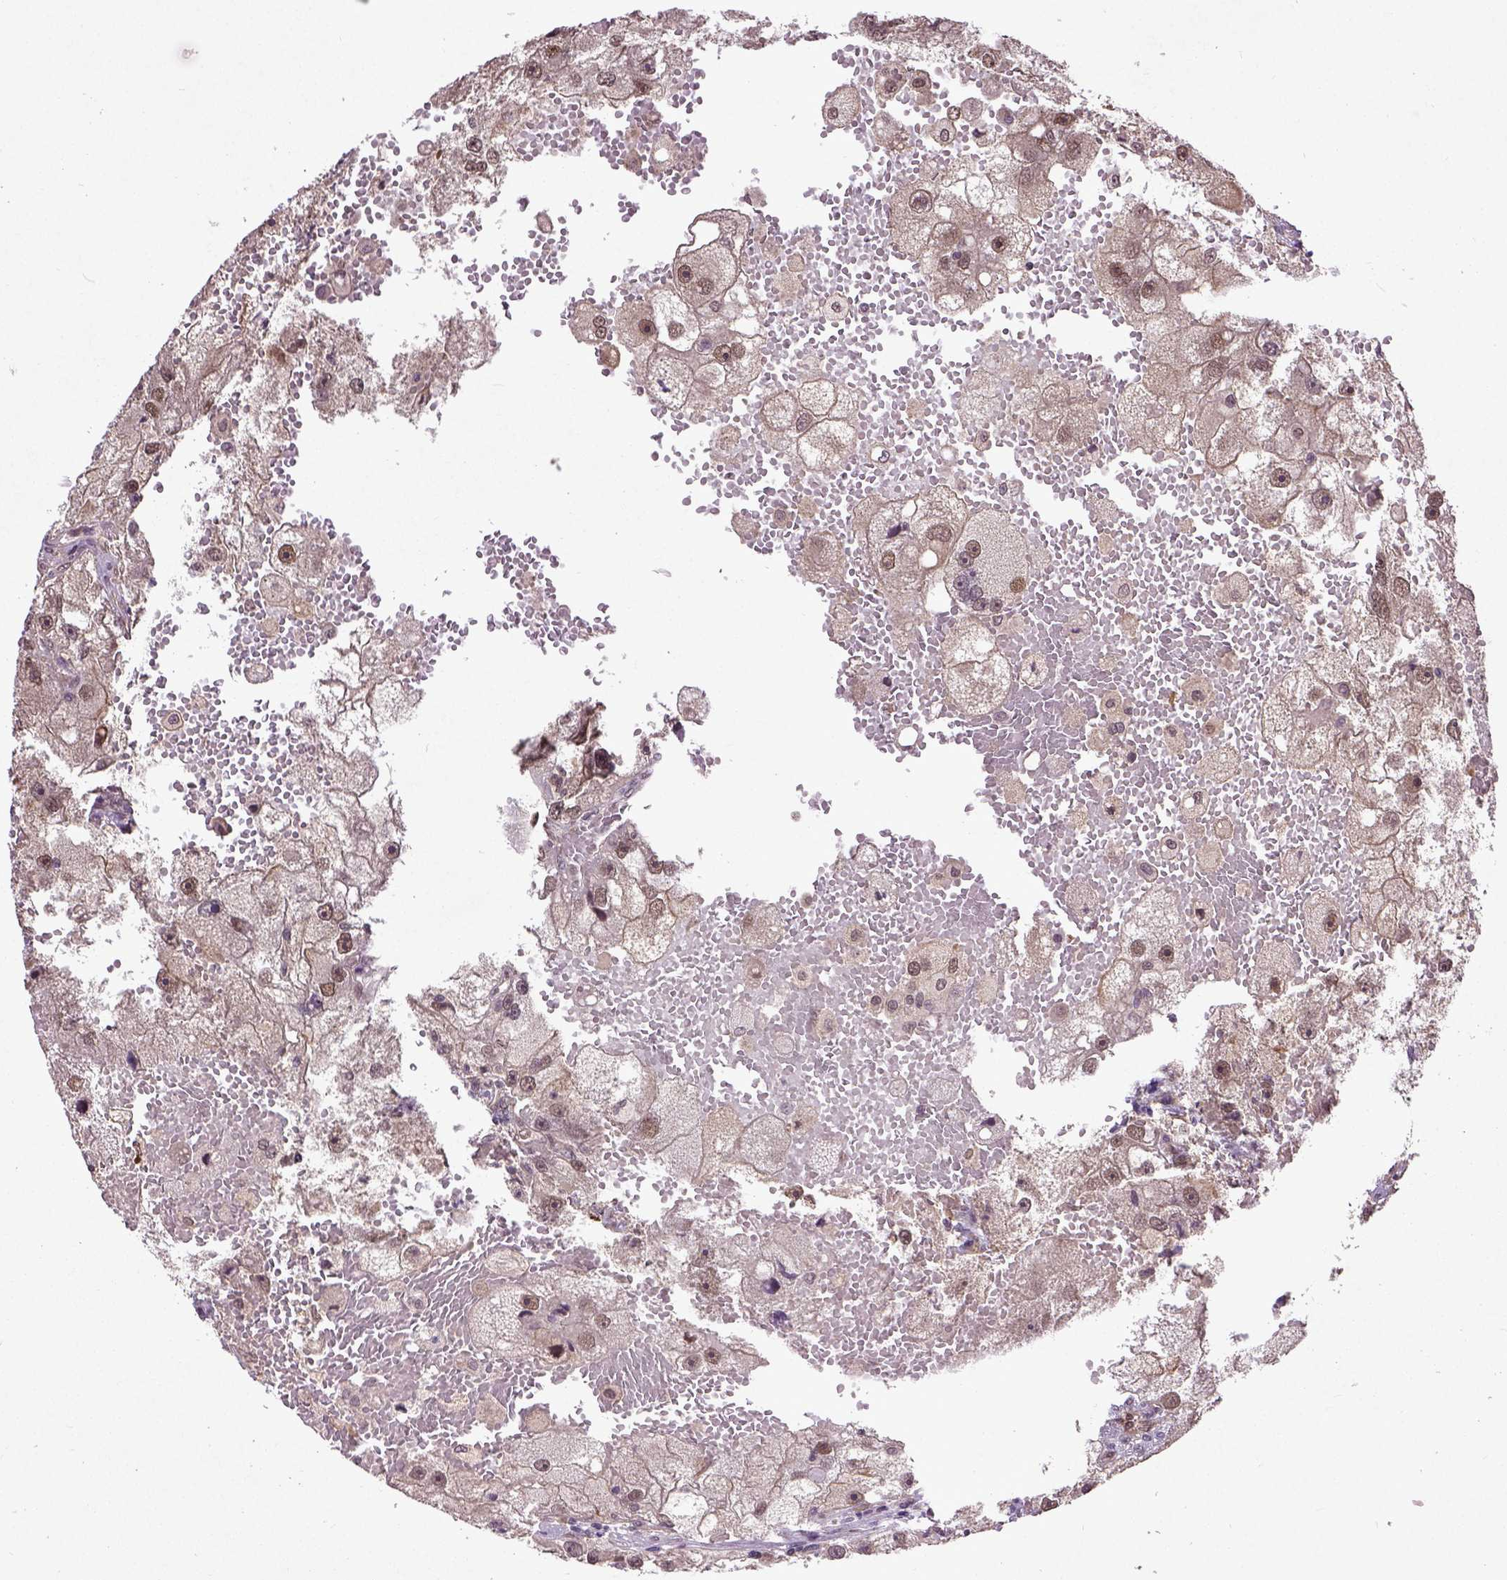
{"staining": {"intensity": "moderate", "quantity": ">75%", "location": "nuclear"}, "tissue": "renal cancer", "cell_type": "Tumor cells", "image_type": "cancer", "snomed": [{"axis": "morphology", "description": "Adenocarcinoma, NOS"}, {"axis": "topography", "description": "Kidney"}], "caption": "This histopathology image shows IHC staining of renal cancer, with medium moderate nuclear positivity in about >75% of tumor cells.", "gene": "UBA3", "patient": {"sex": "male", "age": 63}}